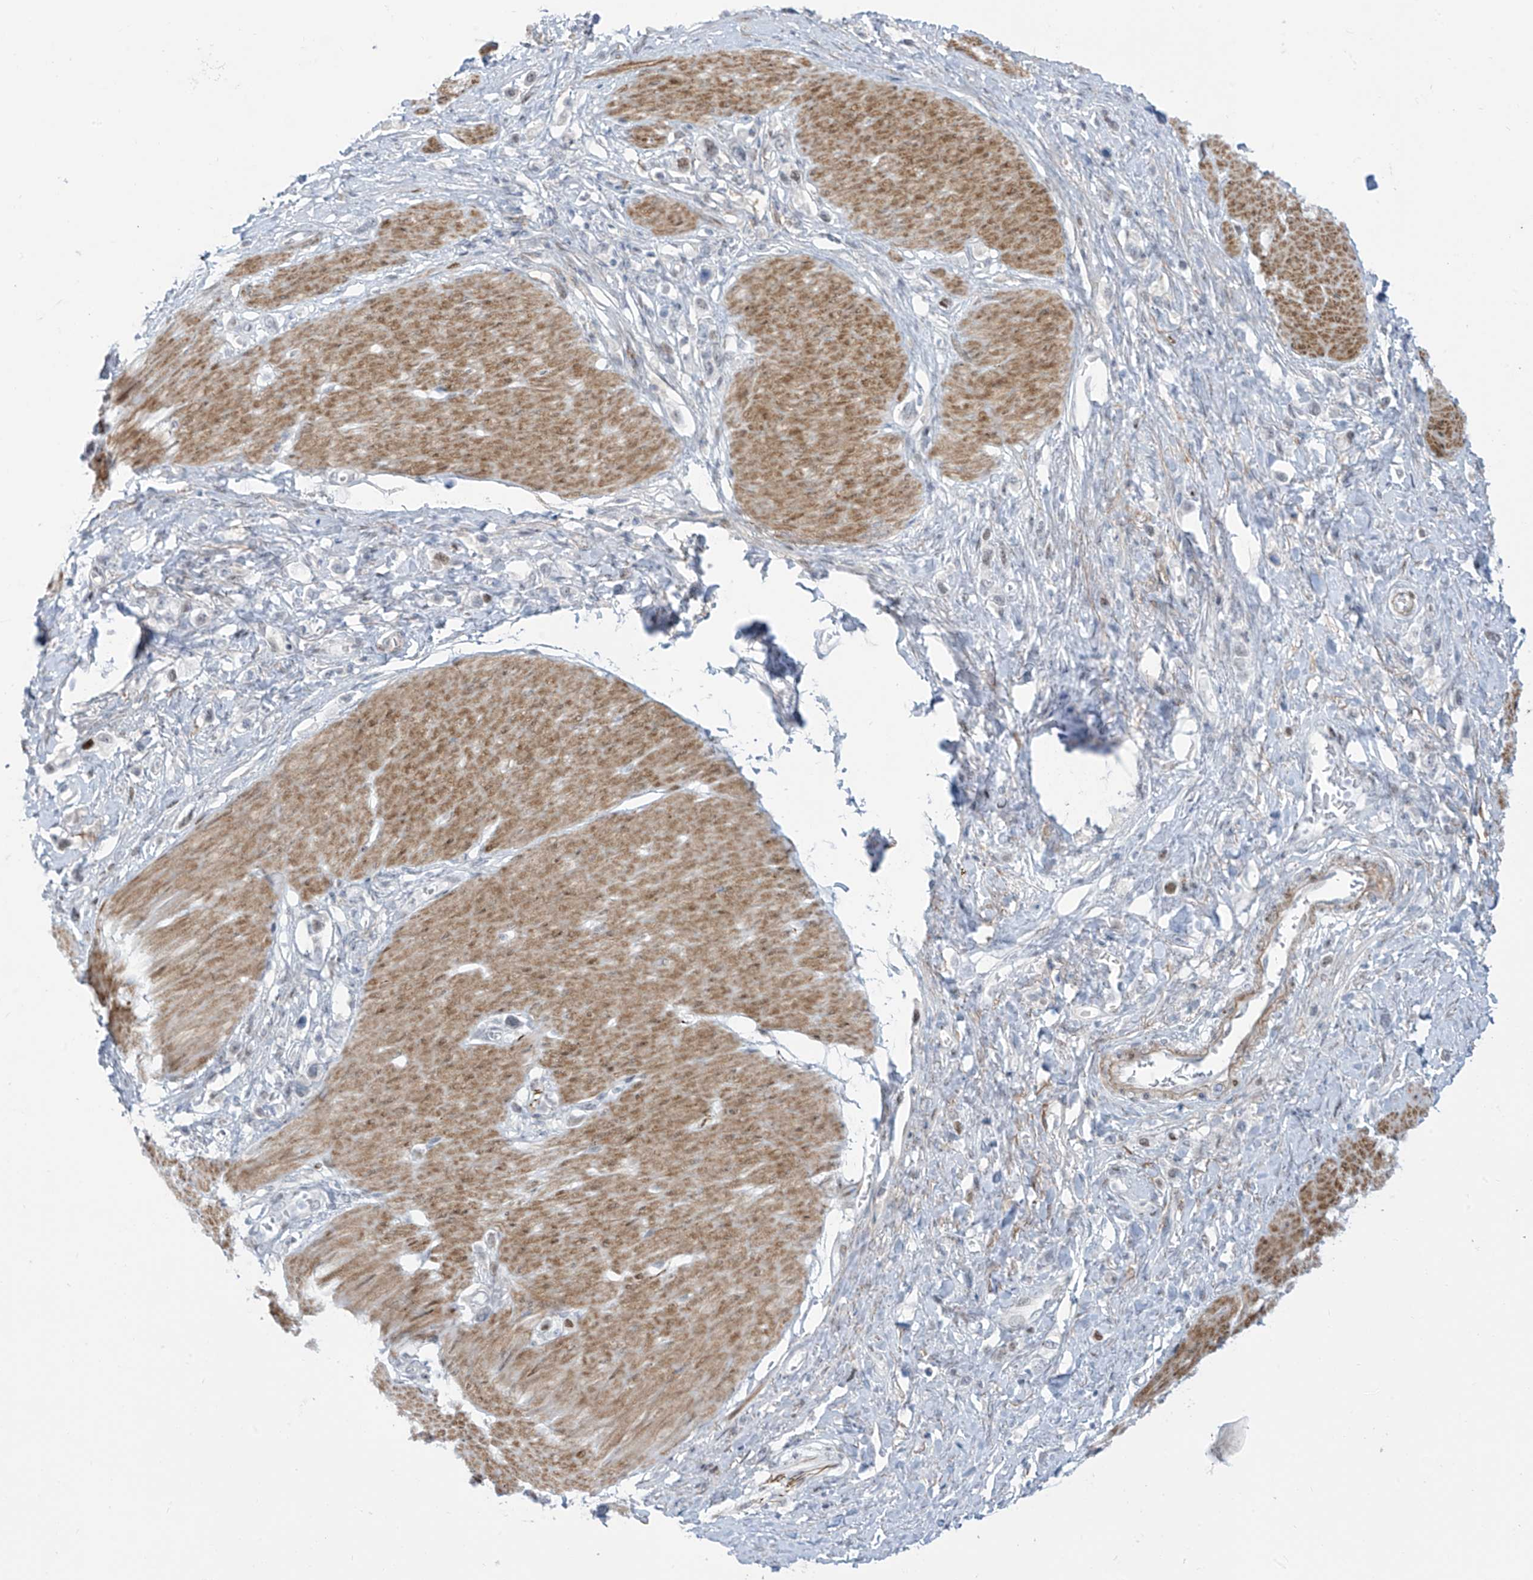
{"staining": {"intensity": "negative", "quantity": "none", "location": "none"}, "tissue": "stomach cancer", "cell_type": "Tumor cells", "image_type": "cancer", "snomed": [{"axis": "morphology", "description": "Normal tissue, NOS"}, {"axis": "morphology", "description": "Adenocarcinoma, NOS"}, {"axis": "topography", "description": "Stomach, upper"}, {"axis": "topography", "description": "Stomach"}], "caption": "The image displays no significant expression in tumor cells of stomach cancer (adenocarcinoma).", "gene": "LIN9", "patient": {"sex": "female", "age": 65}}